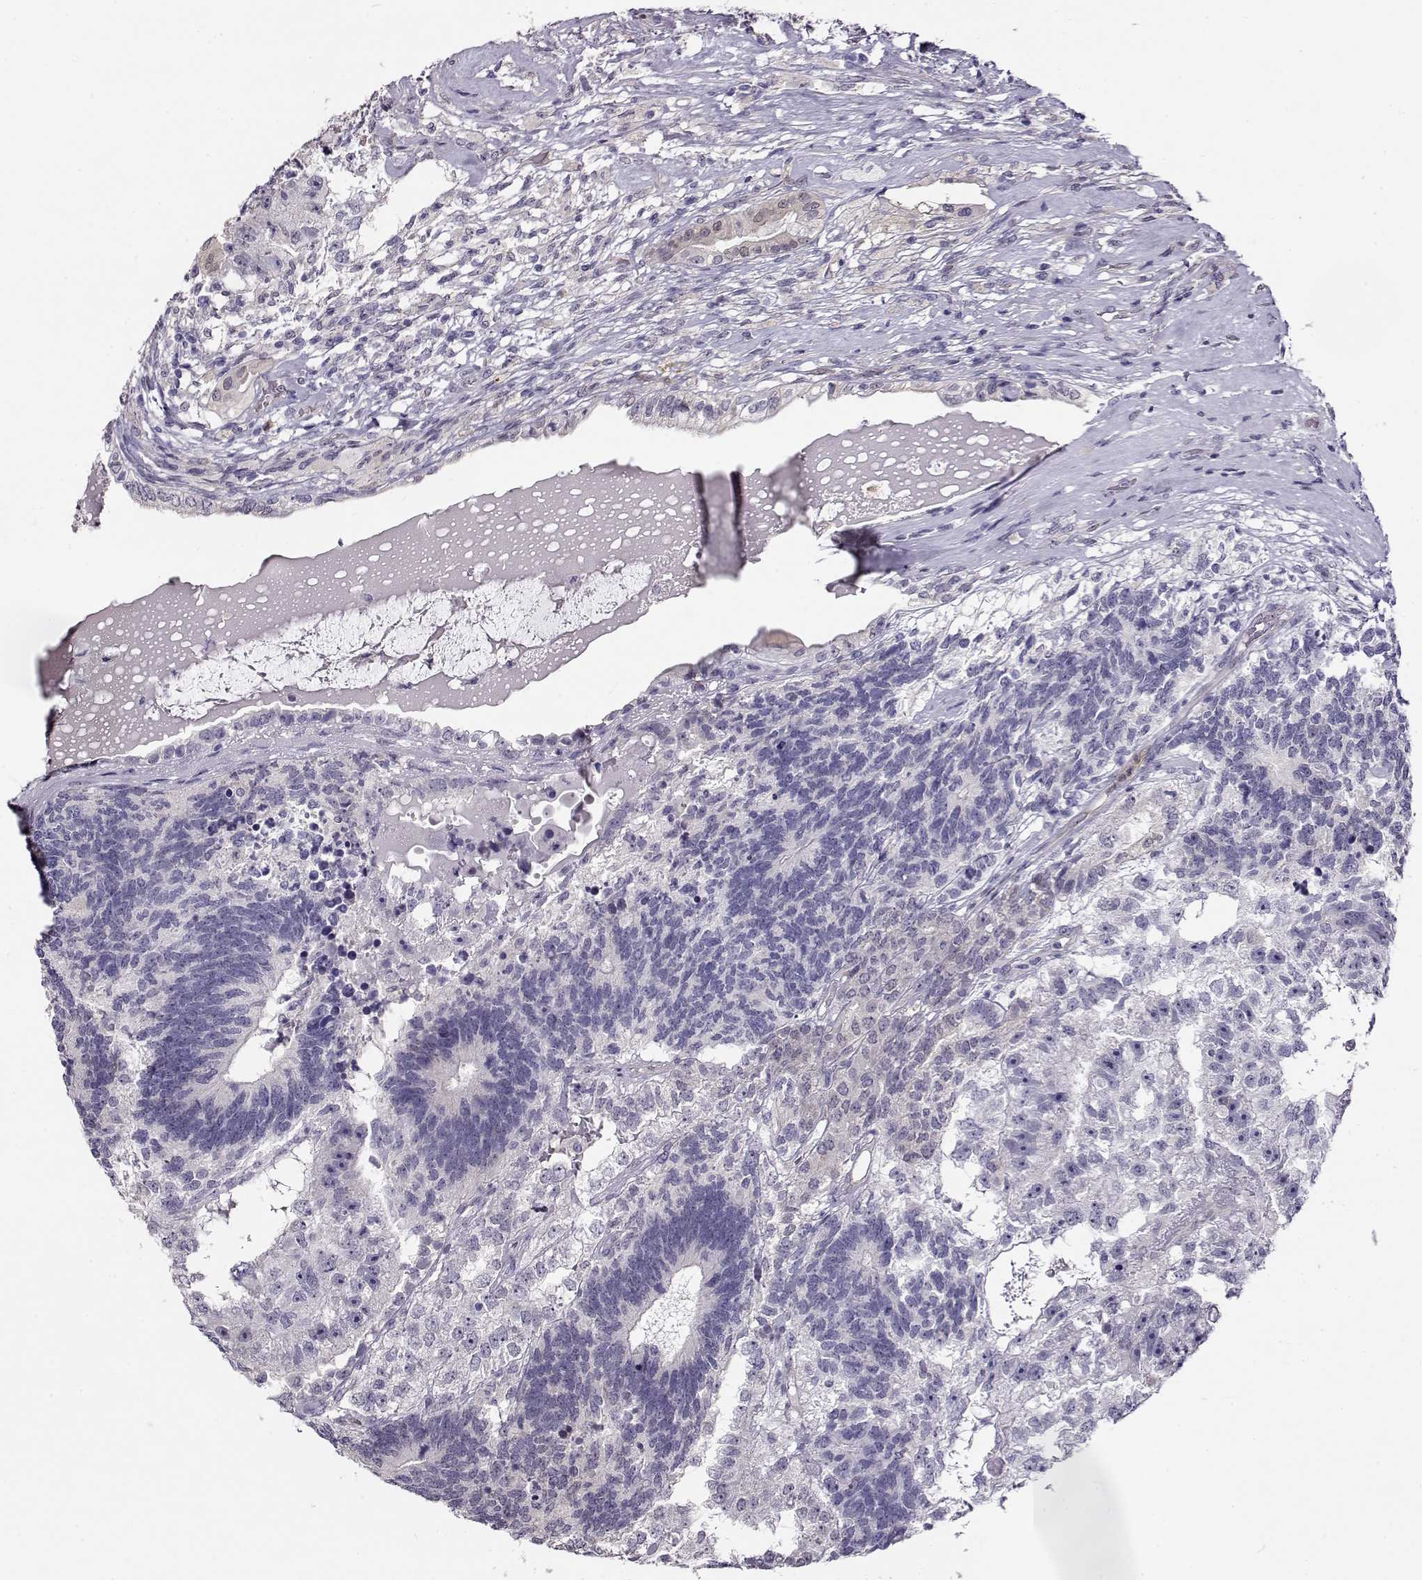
{"staining": {"intensity": "negative", "quantity": "none", "location": "none"}, "tissue": "testis cancer", "cell_type": "Tumor cells", "image_type": "cancer", "snomed": [{"axis": "morphology", "description": "Seminoma, NOS"}, {"axis": "morphology", "description": "Carcinoma, Embryonal, NOS"}, {"axis": "topography", "description": "Testis"}], "caption": "DAB (3,3'-diaminobenzidine) immunohistochemical staining of seminoma (testis) shows no significant staining in tumor cells.", "gene": "CCR8", "patient": {"sex": "male", "age": 41}}